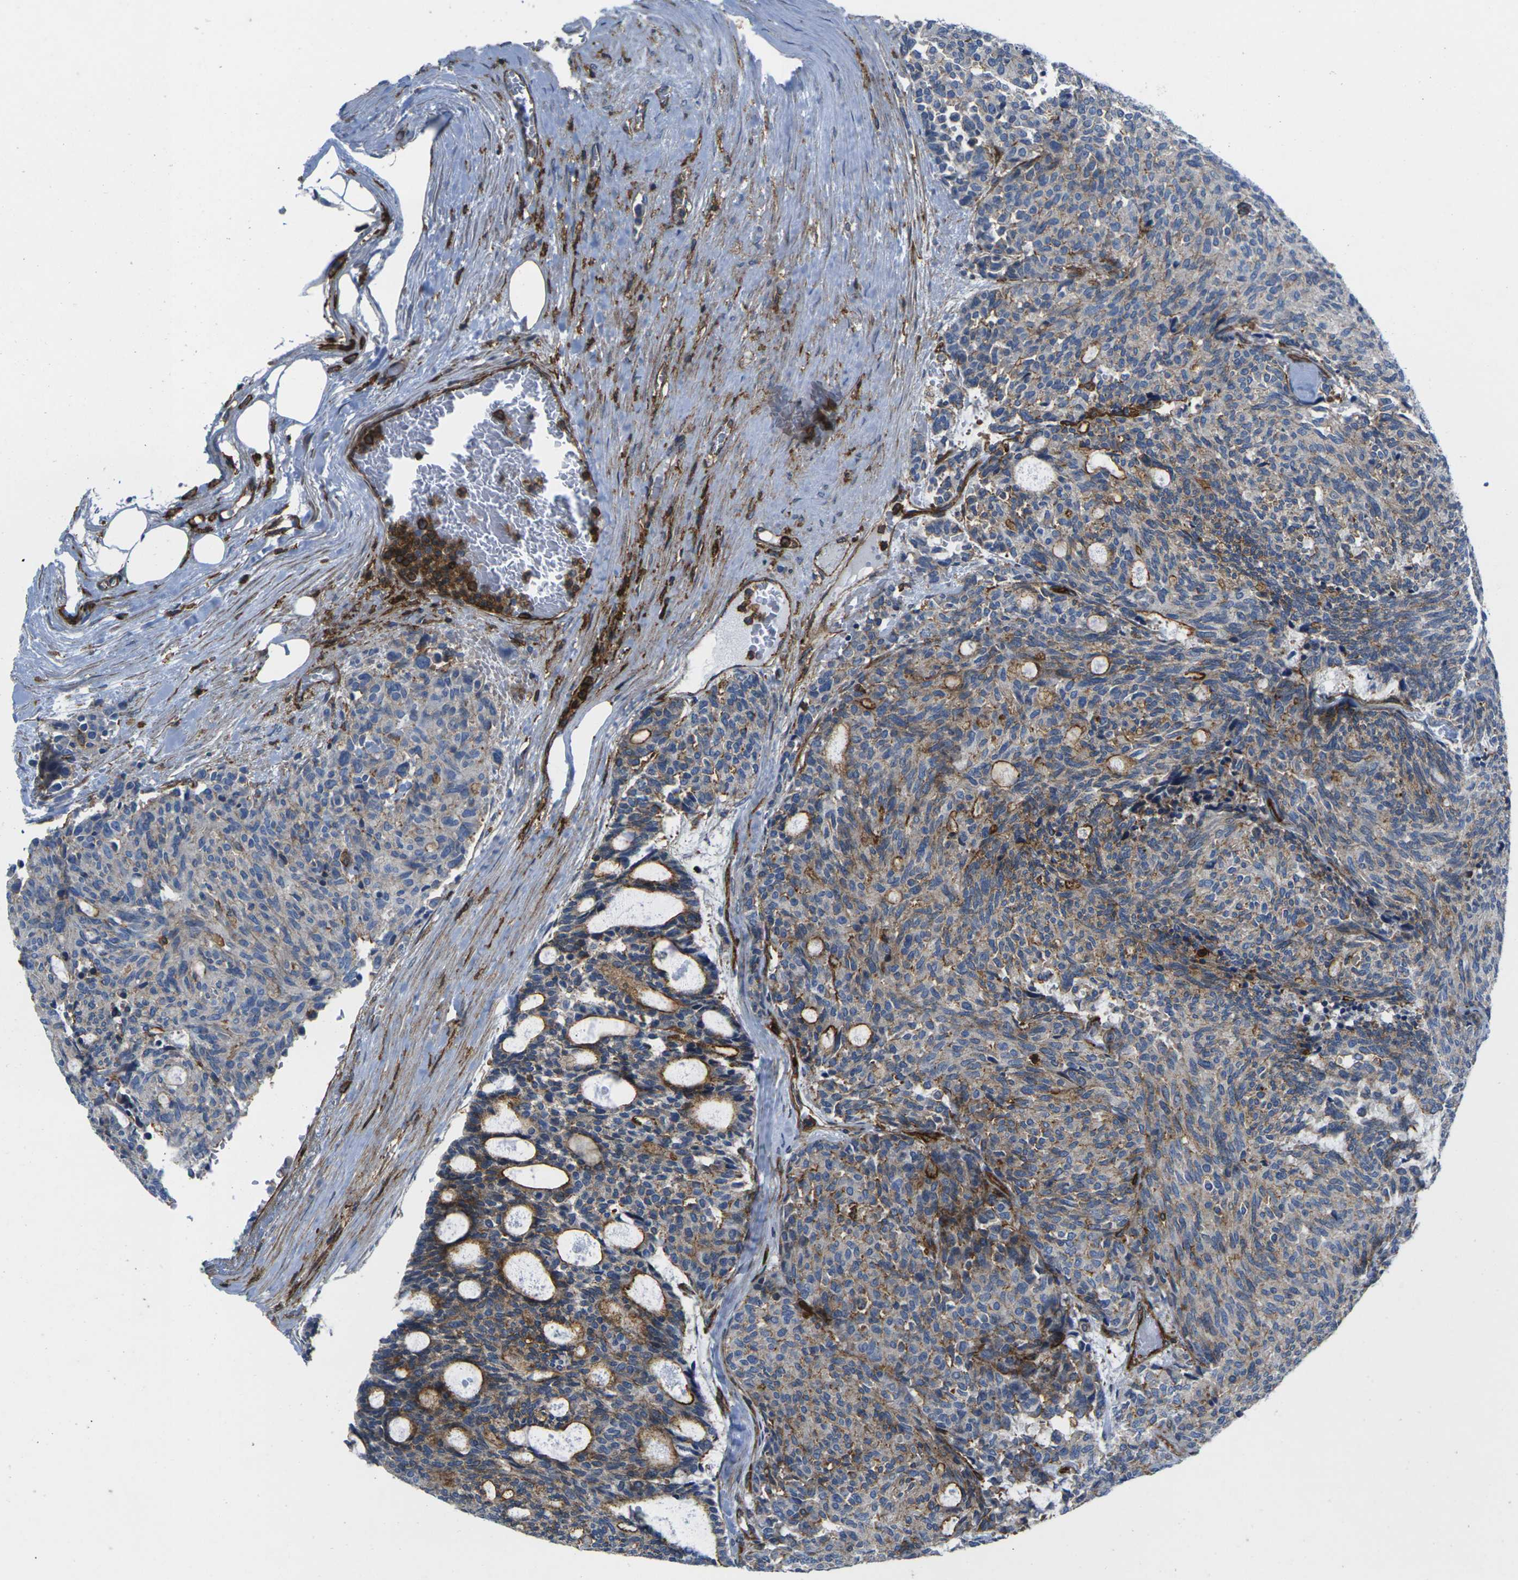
{"staining": {"intensity": "moderate", "quantity": ">75%", "location": "cytoplasmic/membranous"}, "tissue": "carcinoid", "cell_type": "Tumor cells", "image_type": "cancer", "snomed": [{"axis": "morphology", "description": "Carcinoid, malignant, NOS"}, {"axis": "topography", "description": "Pancreas"}], "caption": "Human carcinoid stained for a protein (brown) displays moderate cytoplasmic/membranous positive positivity in approximately >75% of tumor cells.", "gene": "IQGAP1", "patient": {"sex": "female", "age": 54}}